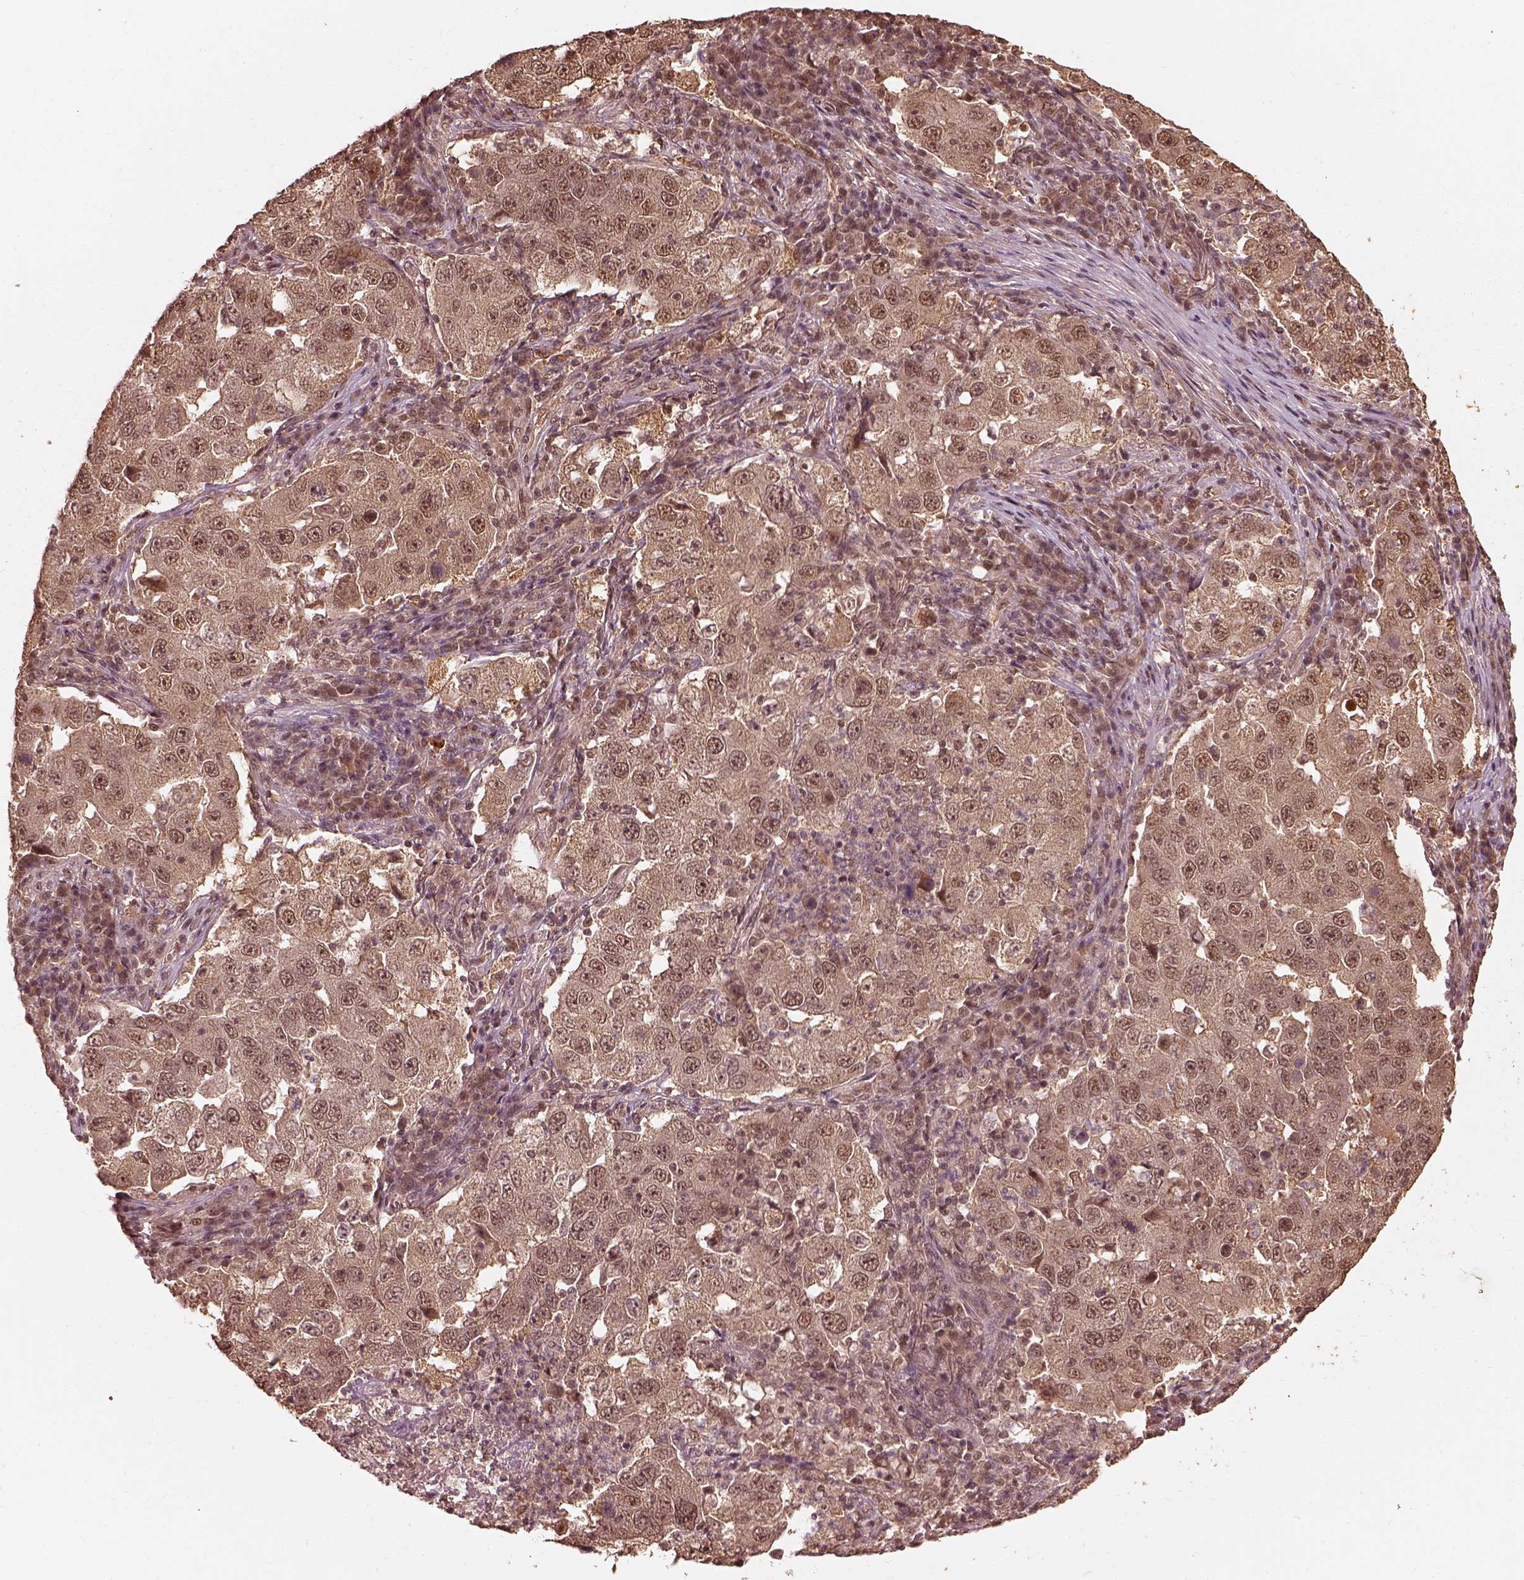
{"staining": {"intensity": "weak", "quantity": ">75%", "location": "cytoplasmic/membranous,nuclear"}, "tissue": "lung cancer", "cell_type": "Tumor cells", "image_type": "cancer", "snomed": [{"axis": "morphology", "description": "Adenocarcinoma, NOS"}, {"axis": "topography", "description": "Lung"}], "caption": "Brown immunohistochemical staining in human adenocarcinoma (lung) shows weak cytoplasmic/membranous and nuclear positivity in approximately >75% of tumor cells.", "gene": "PSMC5", "patient": {"sex": "male", "age": 73}}